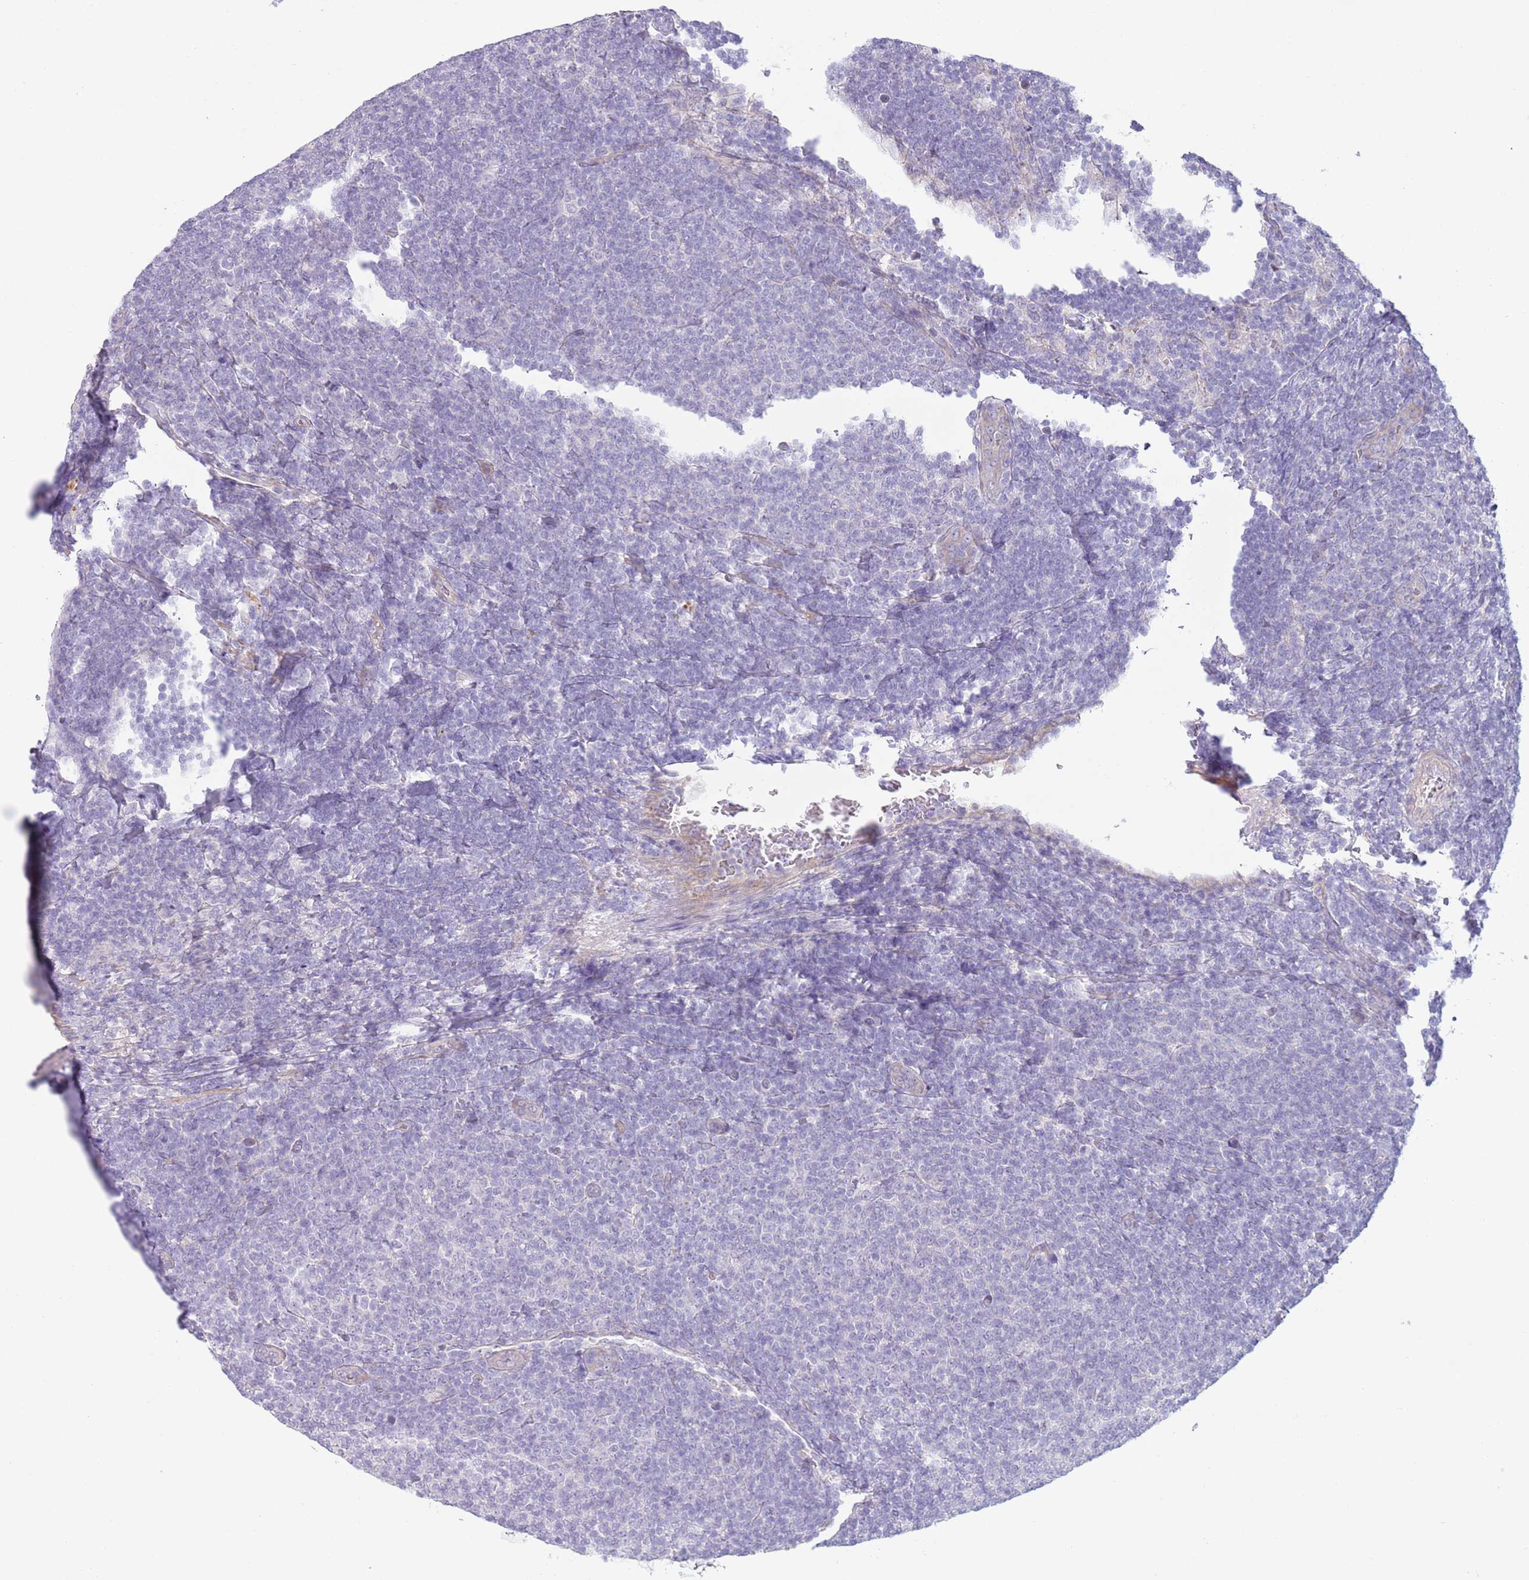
{"staining": {"intensity": "negative", "quantity": "none", "location": "none"}, "tissue": "lymphoma", "cell_type": "Tumor cells", "image_type": "cancer", "snomed": [{"axis": "morphology", "description": "Malignant lymphoma, non-Hodgkin's type, Low grade"}, {"axis": "topography", "description": "Lymph node"}], "caption": "Human lymphoma stained for a protein using immunohistochemistry (IHC) displays no expression in tumor cells.", "gene": "CFH", "patient": {"sex": "male", "age": 66}}